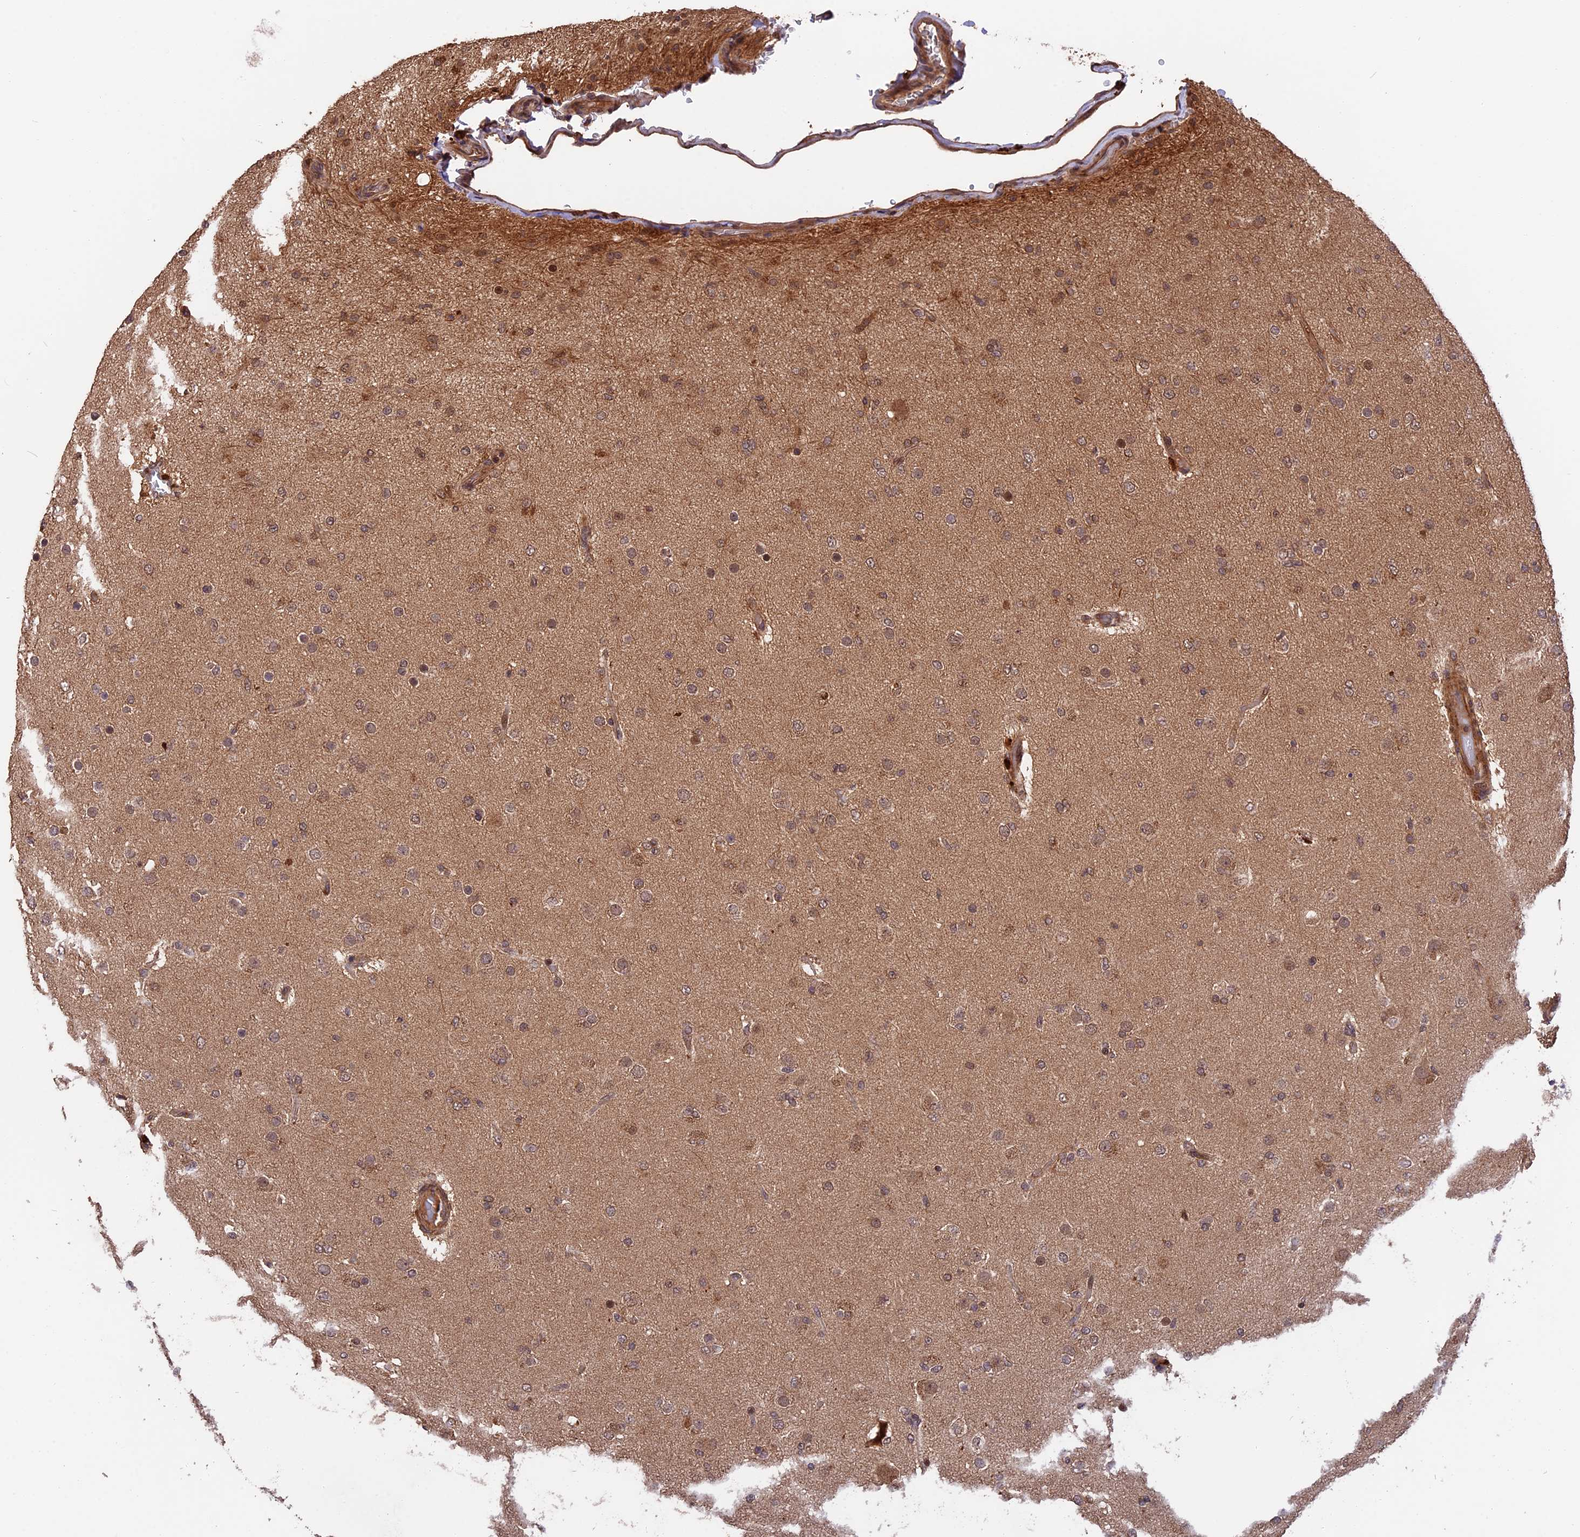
{"staining": {"intensity": "moderate", "quantity": "<25%", "location": "cytoplasmic/membranous"}, "tissue": "glioma", "cell_type": "Tumor cells", "image_type": "cancer", "snomed": [{"axis": "morphology", "description": "Glioma, malignant, Low grade"}, {"axis": "topography", "description": "Brain"}], "caption": "Immunohistochemistry staining of malignant glioma (low-grade), which shows low levels of moderate cytoplasmic/membranous expression in about <25% of tumor cells indicating moderate cytoplasmic/membranous protein positivity. The staining was performed using DAB (brown) for protein detection and nuclei were counterstained in hematoxylin (blue).", "gene": "ESCO1", "patient": {"sex": "male", "age": 65}}